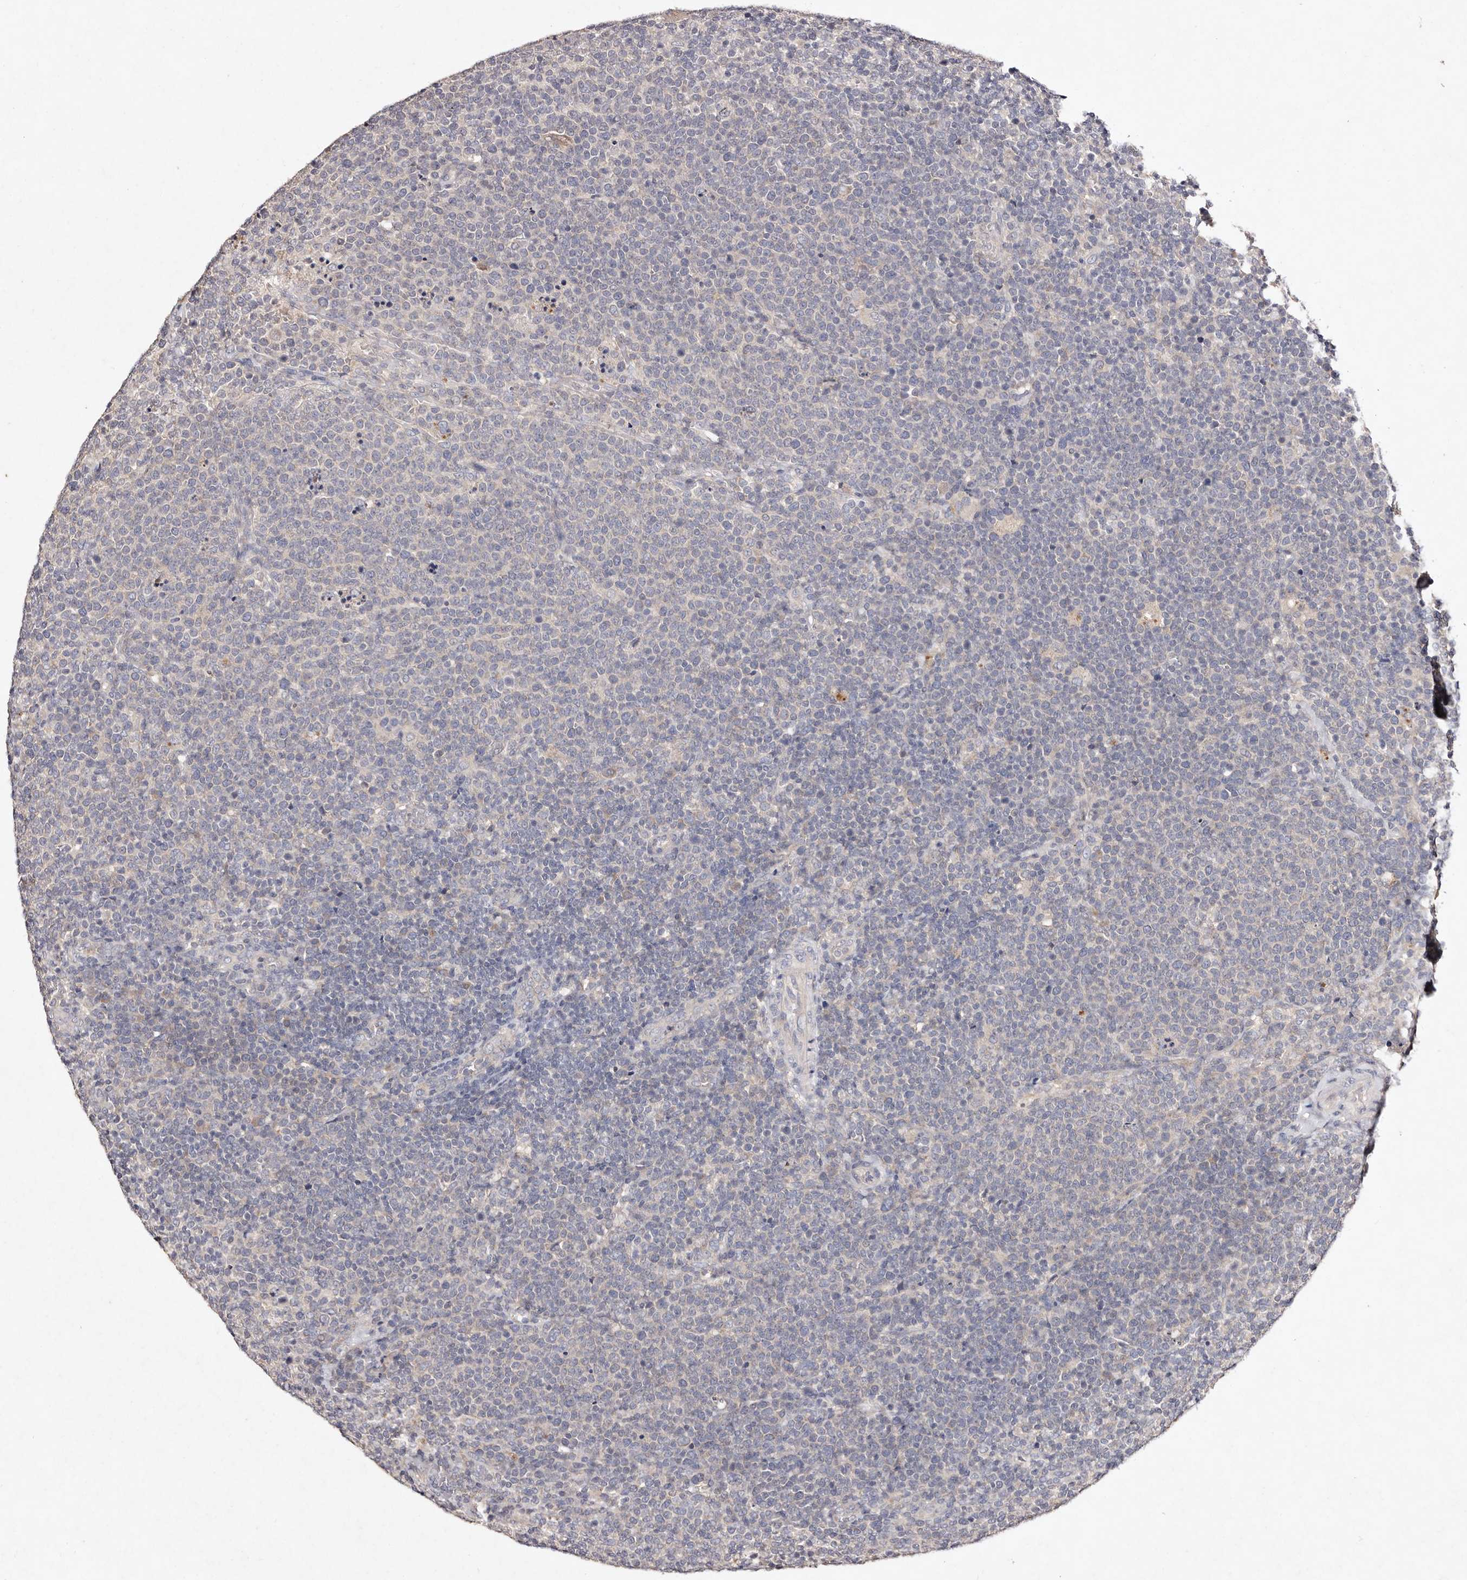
{"staining": {"intensity": "negative", "quantity": "none", "location": "none"}, "tissue": "lymphoma", "cell_type": "Tumor cells", "image_type": "cancer", "snomed": [{"axis": "morphology", "description": "Malignant lymphoma, non-Hodgkin's type, High grade"}, {"axis": "topography", "description": "Lymph node"}], "caption": "Protein analysis of high-grade malignant lymphoma, non-Hodgkin's type displays no significant staining in tumor cells.", "gene": "TSC2", "patient": {"sex": "male", "age": 61}}